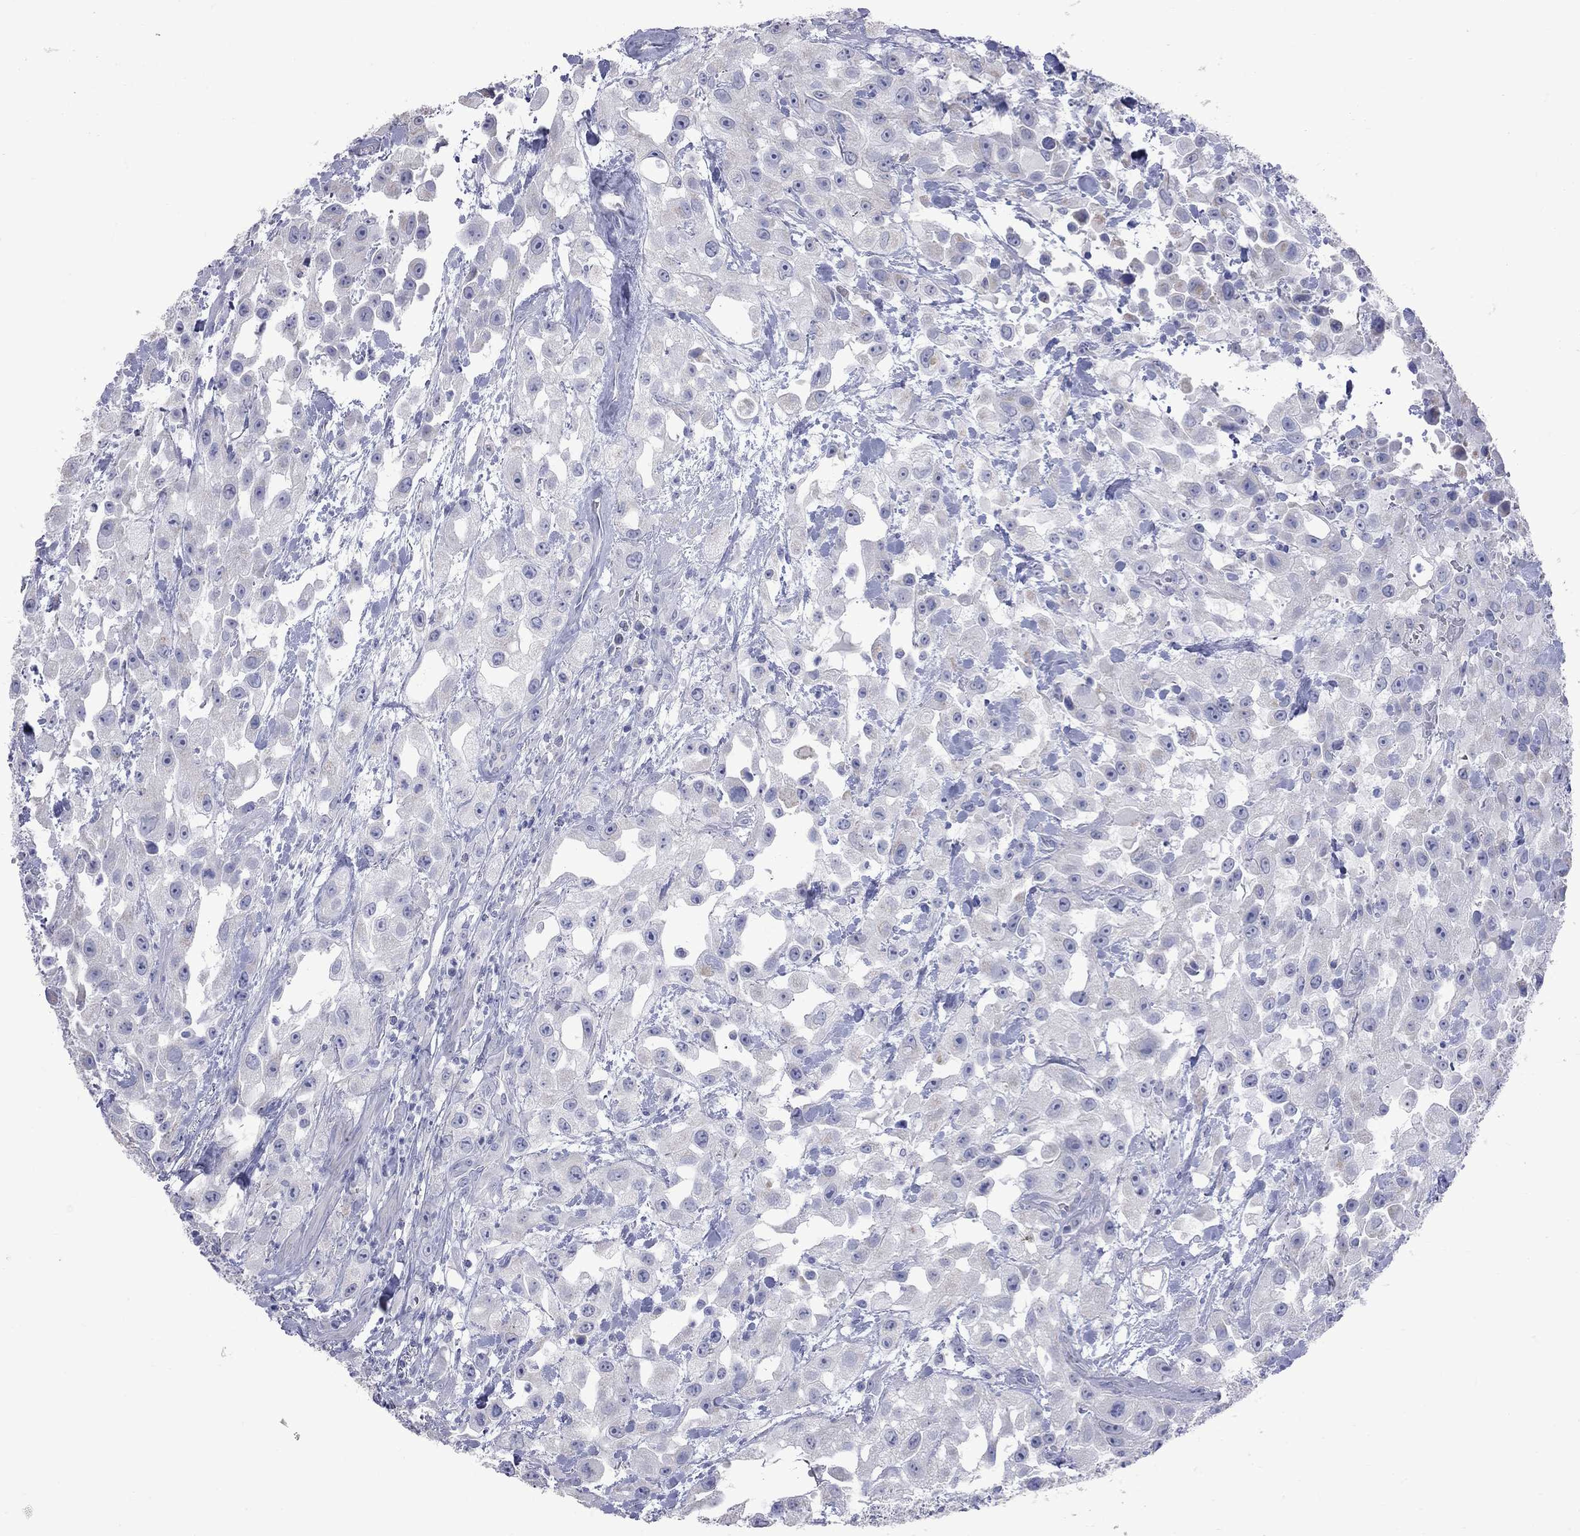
{"staining": {"intensity": "negative", "quantity": "none", "location": "none"}, "tissue": "urothelial cancer", "cell_type": "Tumor cells", "image_type": "cancer", "snomed": [{"axis": "morphology", "description": "Urothelial carcinoma, High grade"}, {"axis": "topography", "description": "Urinary bladder"}], "caption": "Immunohistochemistry (IHC) of human urothelial carcinoma (high-grade) exhibits no expression in tumor cells.", "gene": "KCND2", "patient": {"sex": "male", "age": 79}}